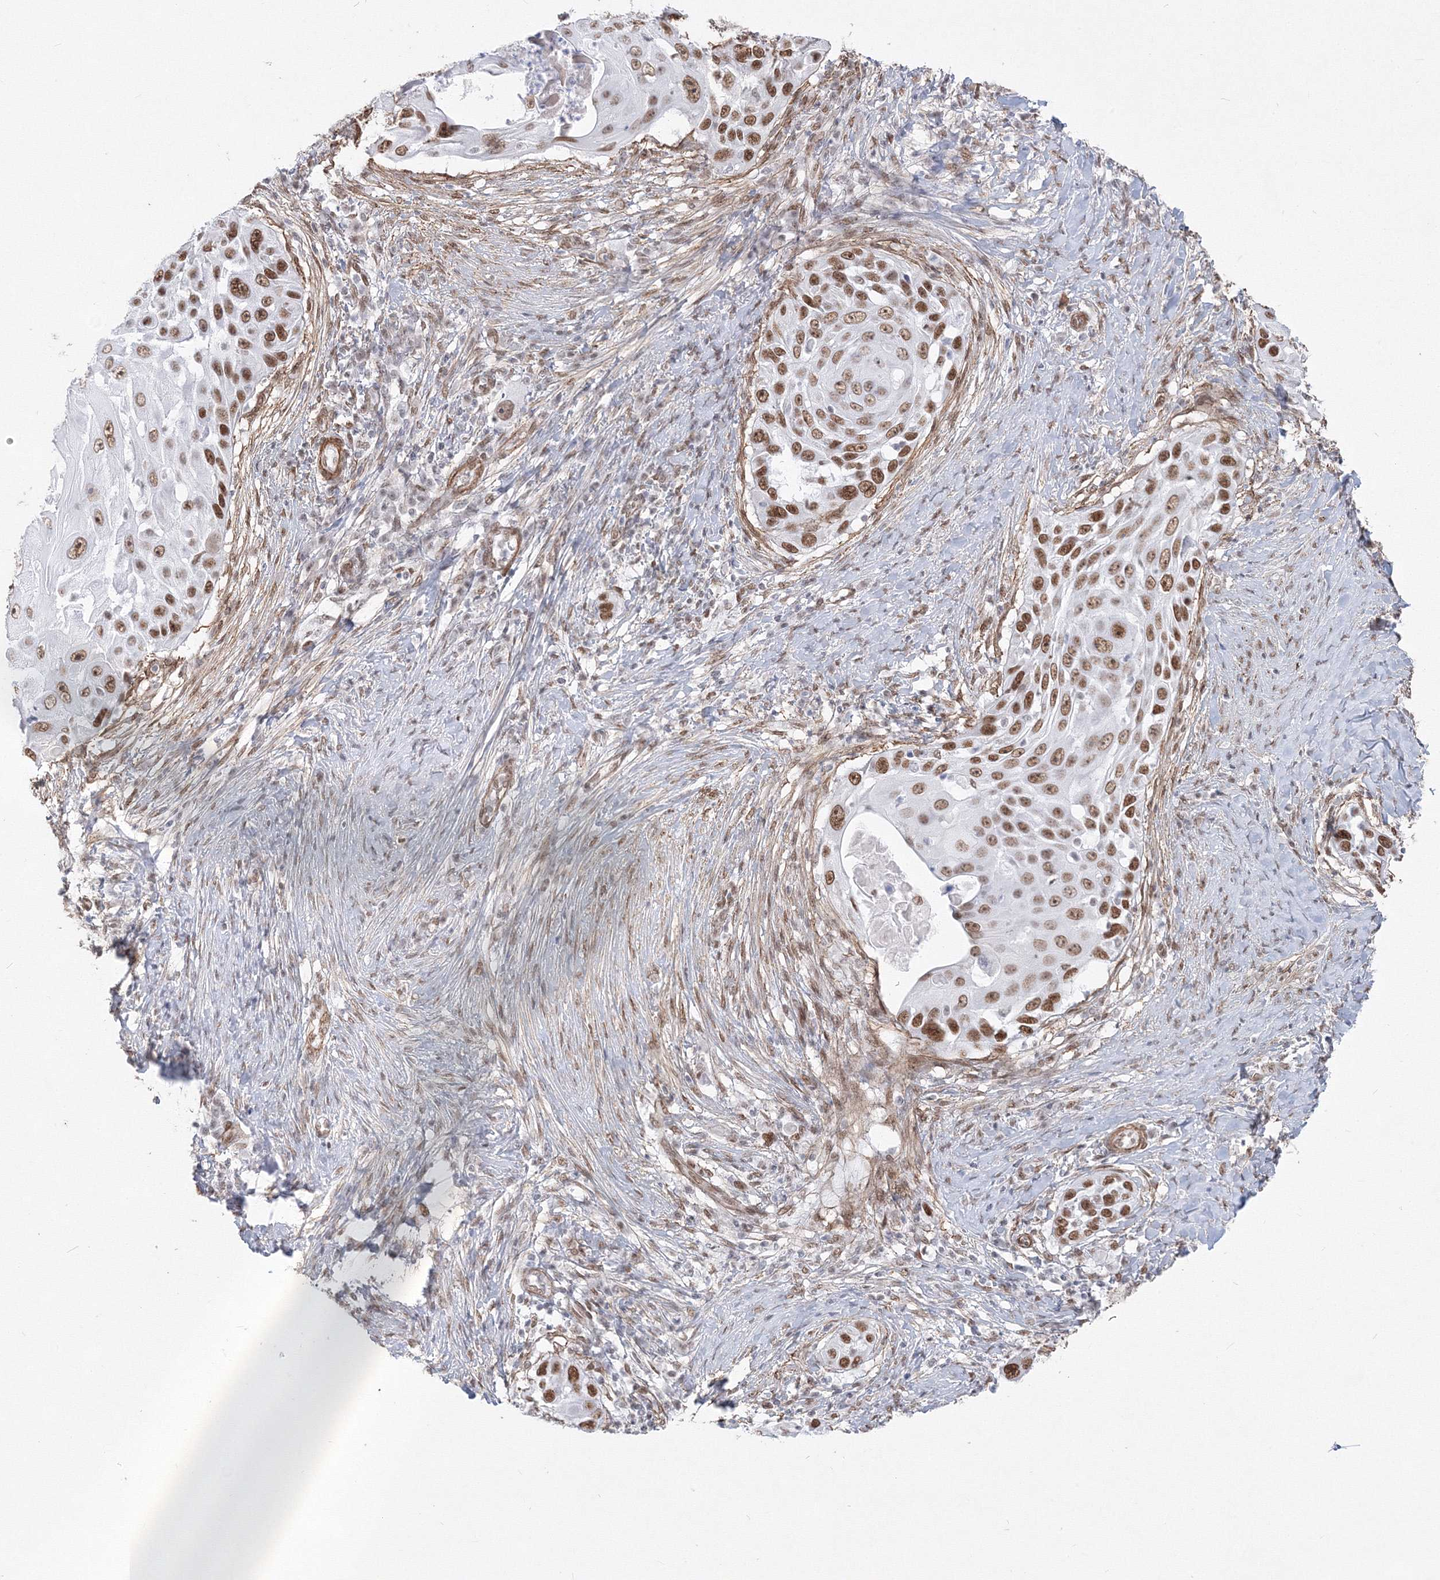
{"staining": {"intensity": "moderate", "quantity": ">75%", "location": "nuclear"}, "tissue": "skin cancer", "cell_type": "Tumor cells", "image_type": "cancer", "snomed": [{"axis": "morphology", "description": "Squamous cell carcinoma, NOS"}, {"axis": "topography", "description": "Skin"}], "caption": "Approximately >75% of tumor cells in skin squamous cell carcinoma demonstrate moderate nuclear protein expression as visualized by brown immunohistochemical staining.", "gene": "ZNF638", "patient": {"sex": "female", "age": 44}}